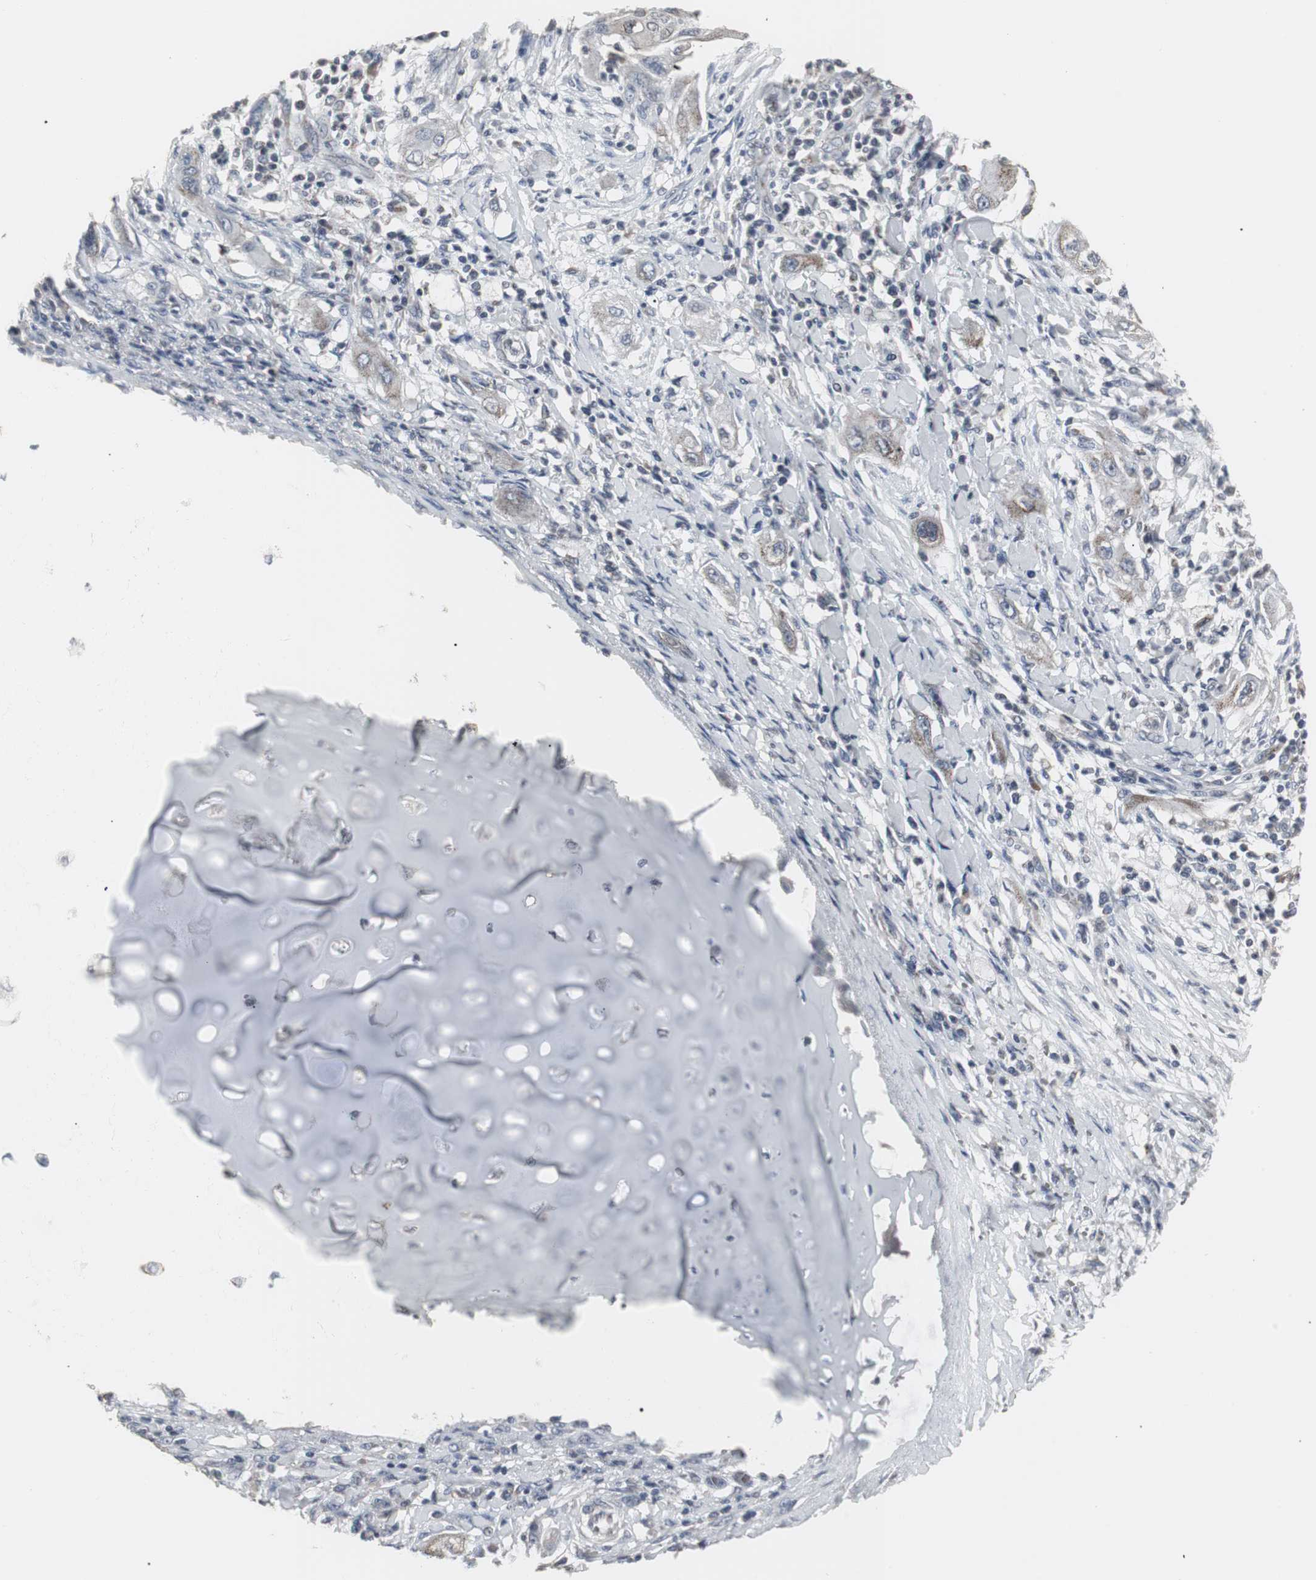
{"staining": {"intensity": "moderate", "quantity": "25%-75%", "location": "cytoplasmic/membranous"}, "tissue": "lung cancer", "cell_type": "Tumor cells", "image_type": "cancer", "snomed": [{"axis": "morphology", "description": "Squamous cell carcinoma, NOS"}, {"axis": "topography", "description": "Lung"}], "caption": "Lung cancer (squamous cell carcinoma) was stained to show a protein in brown. There is medium levels of moderate cytoplasmic/membranous expression in approximately 25%-75% of tumor cells.", "gene": "ACAA1", "patient": {"sex": "female", "age": 47}}